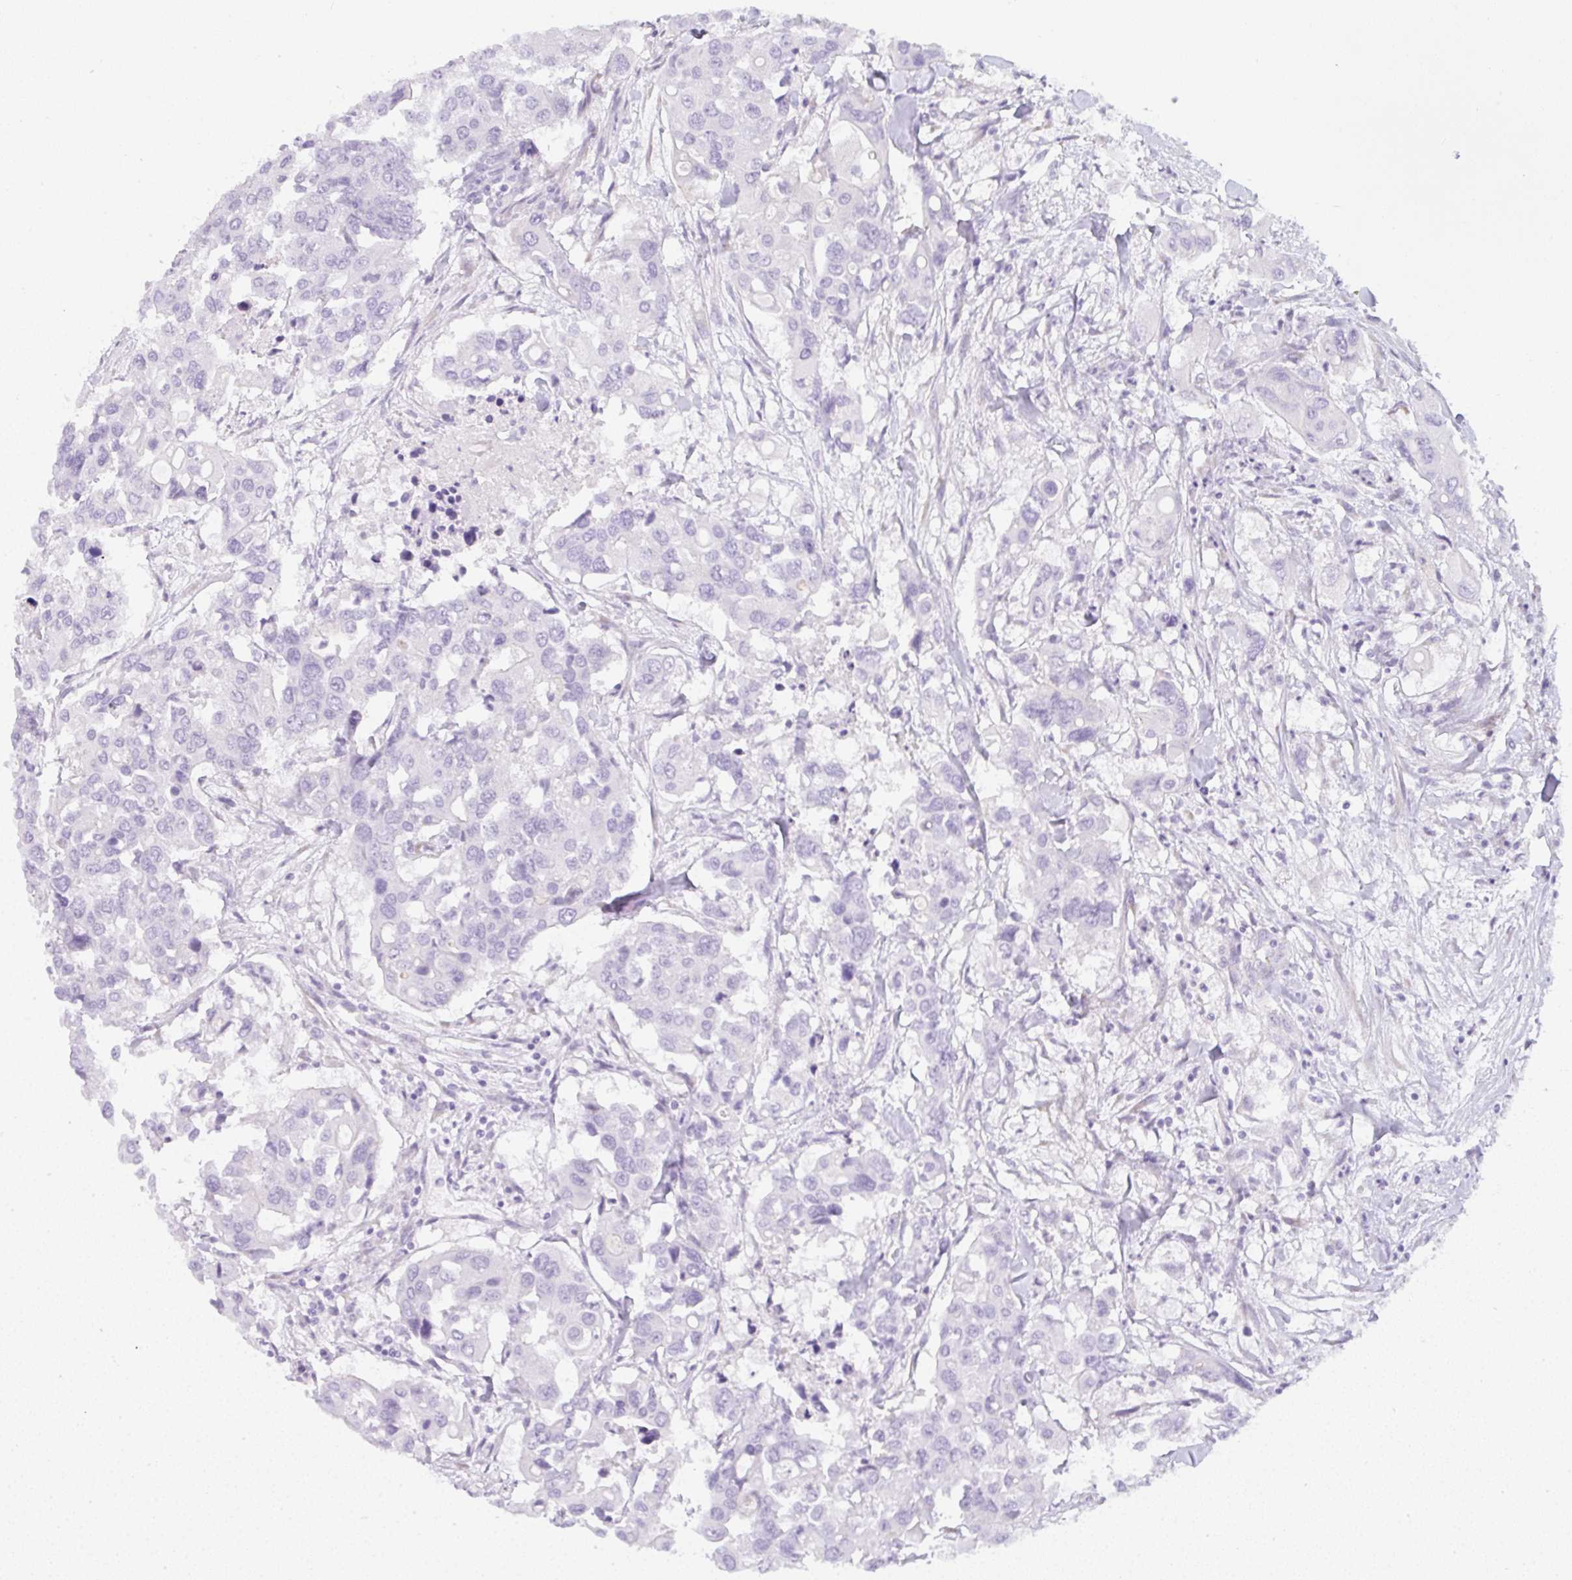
{"staining": {"intensity": "negative", "quantity": "none", "location": "none"}, "tissue": "colorectal cancer", "cell_type": "Tumor cells", "image_type": "cancer", "snomed": [{"axis": "morphology", "description": "Adenocarcinoma, NOS"}, {"axis": "topography", "description": "Colon"}], "caption": "Tumor cells are negative for brown protein staining in colorectal cancer (adenocarcinoma). Brightfield microscopy of immunohistochemistry (IHC) stained with DAB (3,3'-diaminobenzidine) (brown) and hematoxylin (blue), captured at high magnification.", "gene": "LPAR4", "patient": {"sex": "male", "age": 77}}